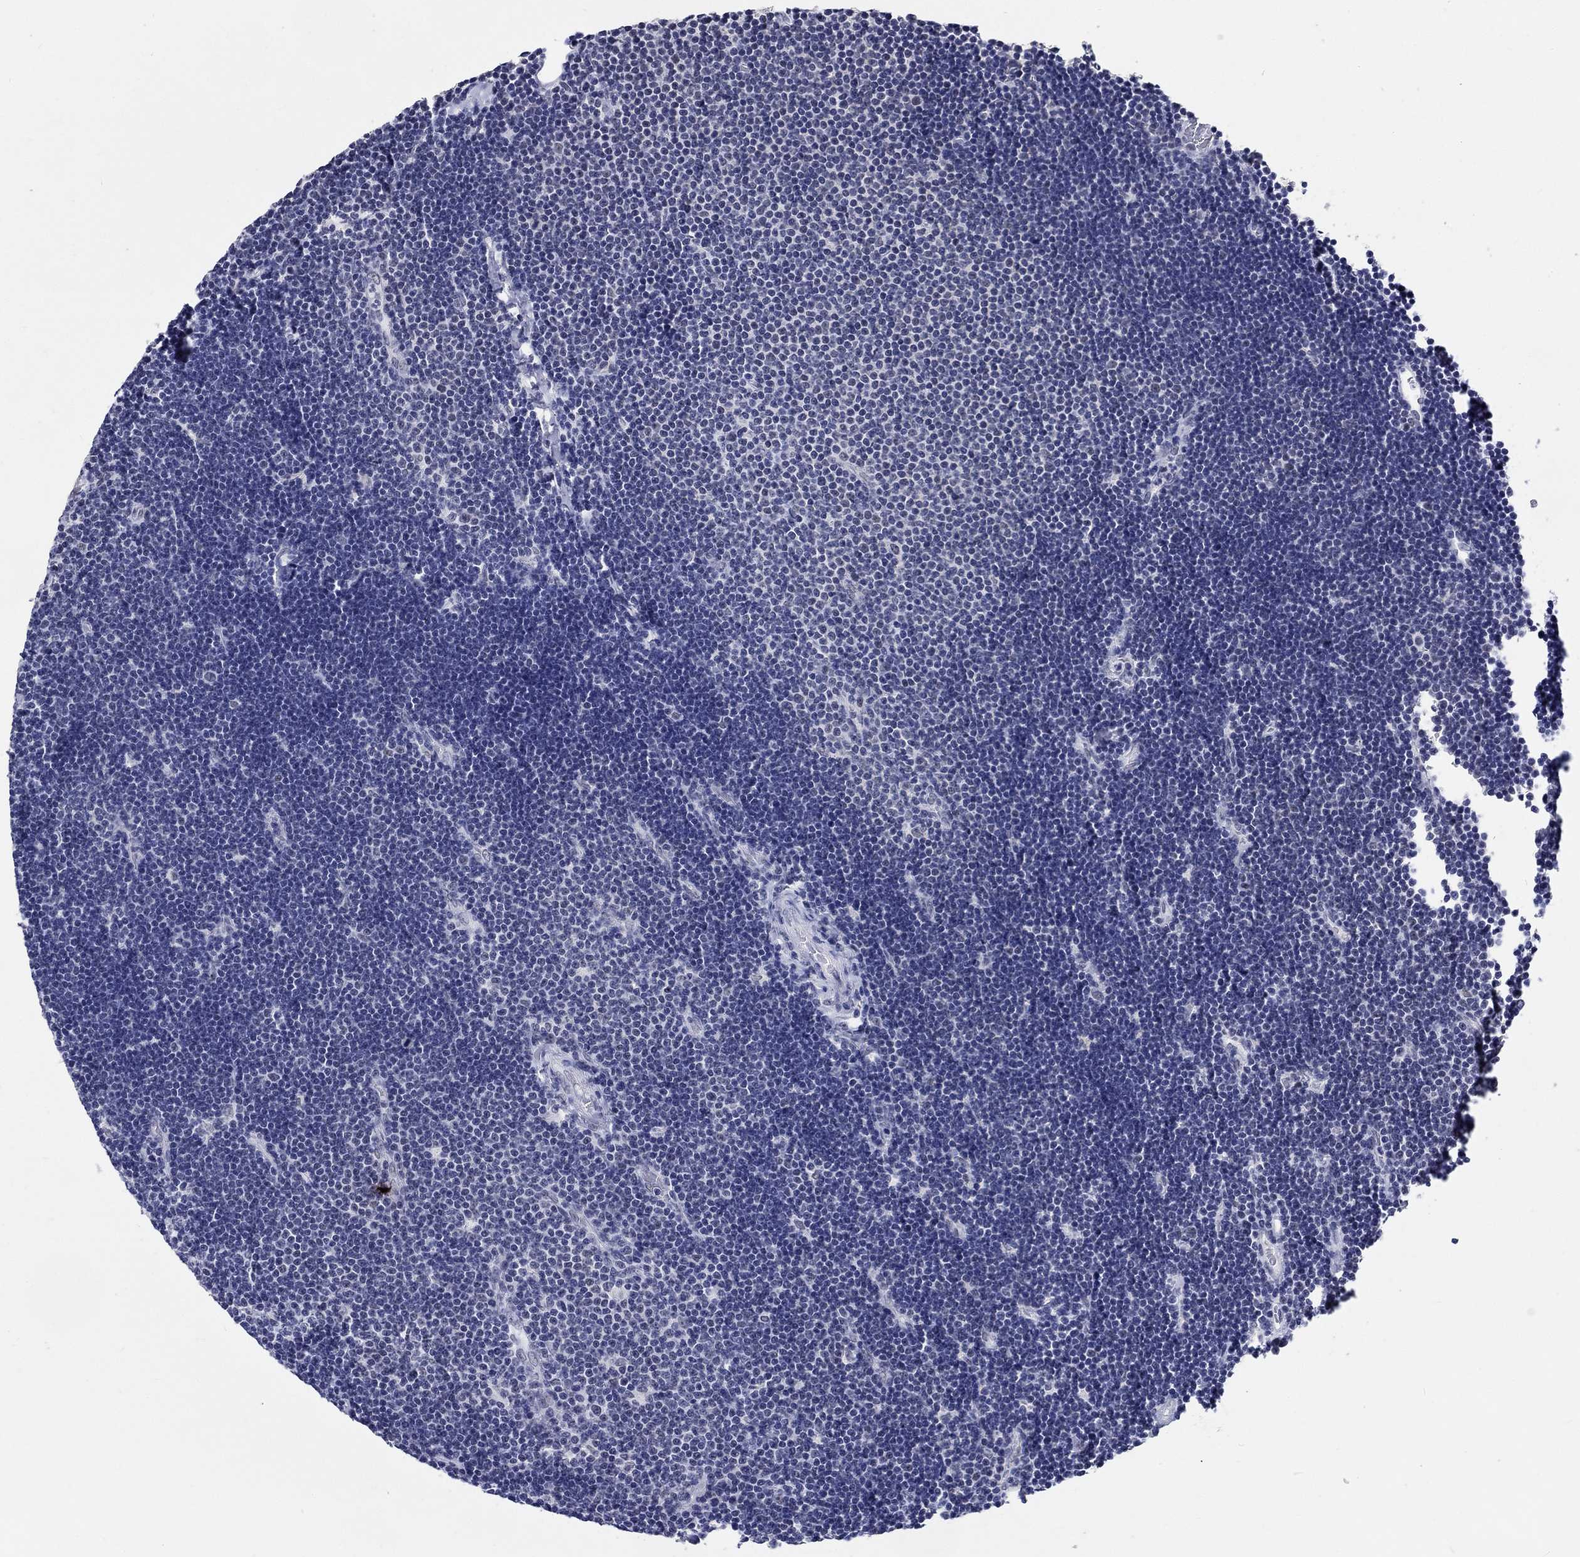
{"staining": {"intensity": "negative", "quantity": "none", "location": "none"}, "tissue": "lymphoma", "cell_type": "Tumor cells", "image_type": "cancer", "snomed": [{"axis": "morphology", "description": "Malignant lymphoma, non-Hodgkin's type, Low grade"}, {"axis": "topography", "description": "Brain"}], "caption": "This is an immunohistochemistry (IHC) image of lymphoma. There is no staining in tumor cells.", "gene": "GRIN1", "patient": {"sex": "female", "age": 66}}